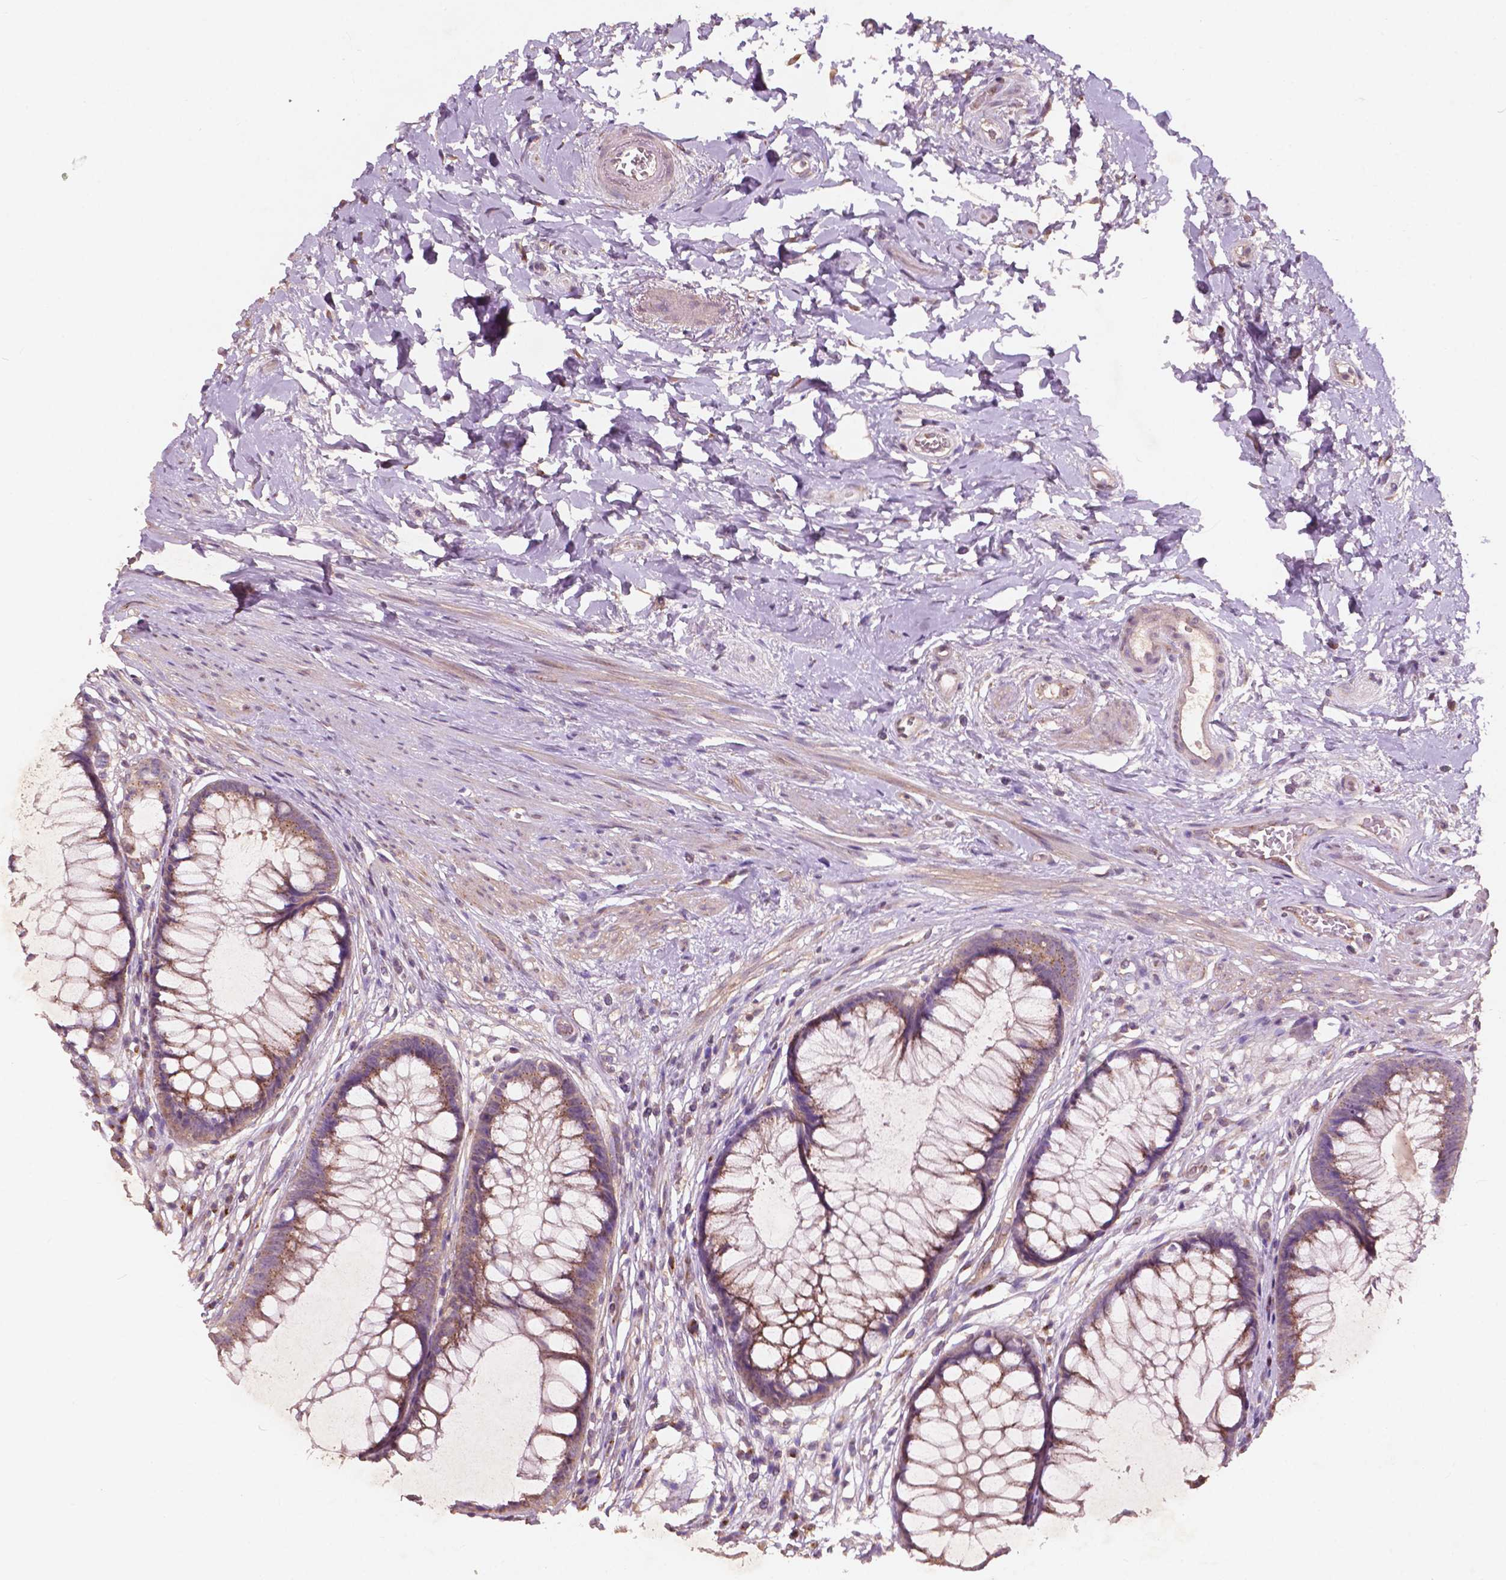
{"staining": {"intensity": "moderate", "quantity": ">75%", "location": "cytoplasmic/membranous"}, "tissue": "rectum", "cell_type": "Glandular cells", "image_type": "normal", "snomed": [{"axis": "morphology", "description": "Normal tissue, NOS"}, {"axis": "topography", "description": "Smooth muscle"}, {"axis": "topography", "description": "Rectum"}], "caption": "Glandular cells reveal moderate cytoplasmic/membranous positivity in about >75% of cells in benign rectum.", "gene": "CHPT1", "patient": {"sex": "male", "age": 53}}